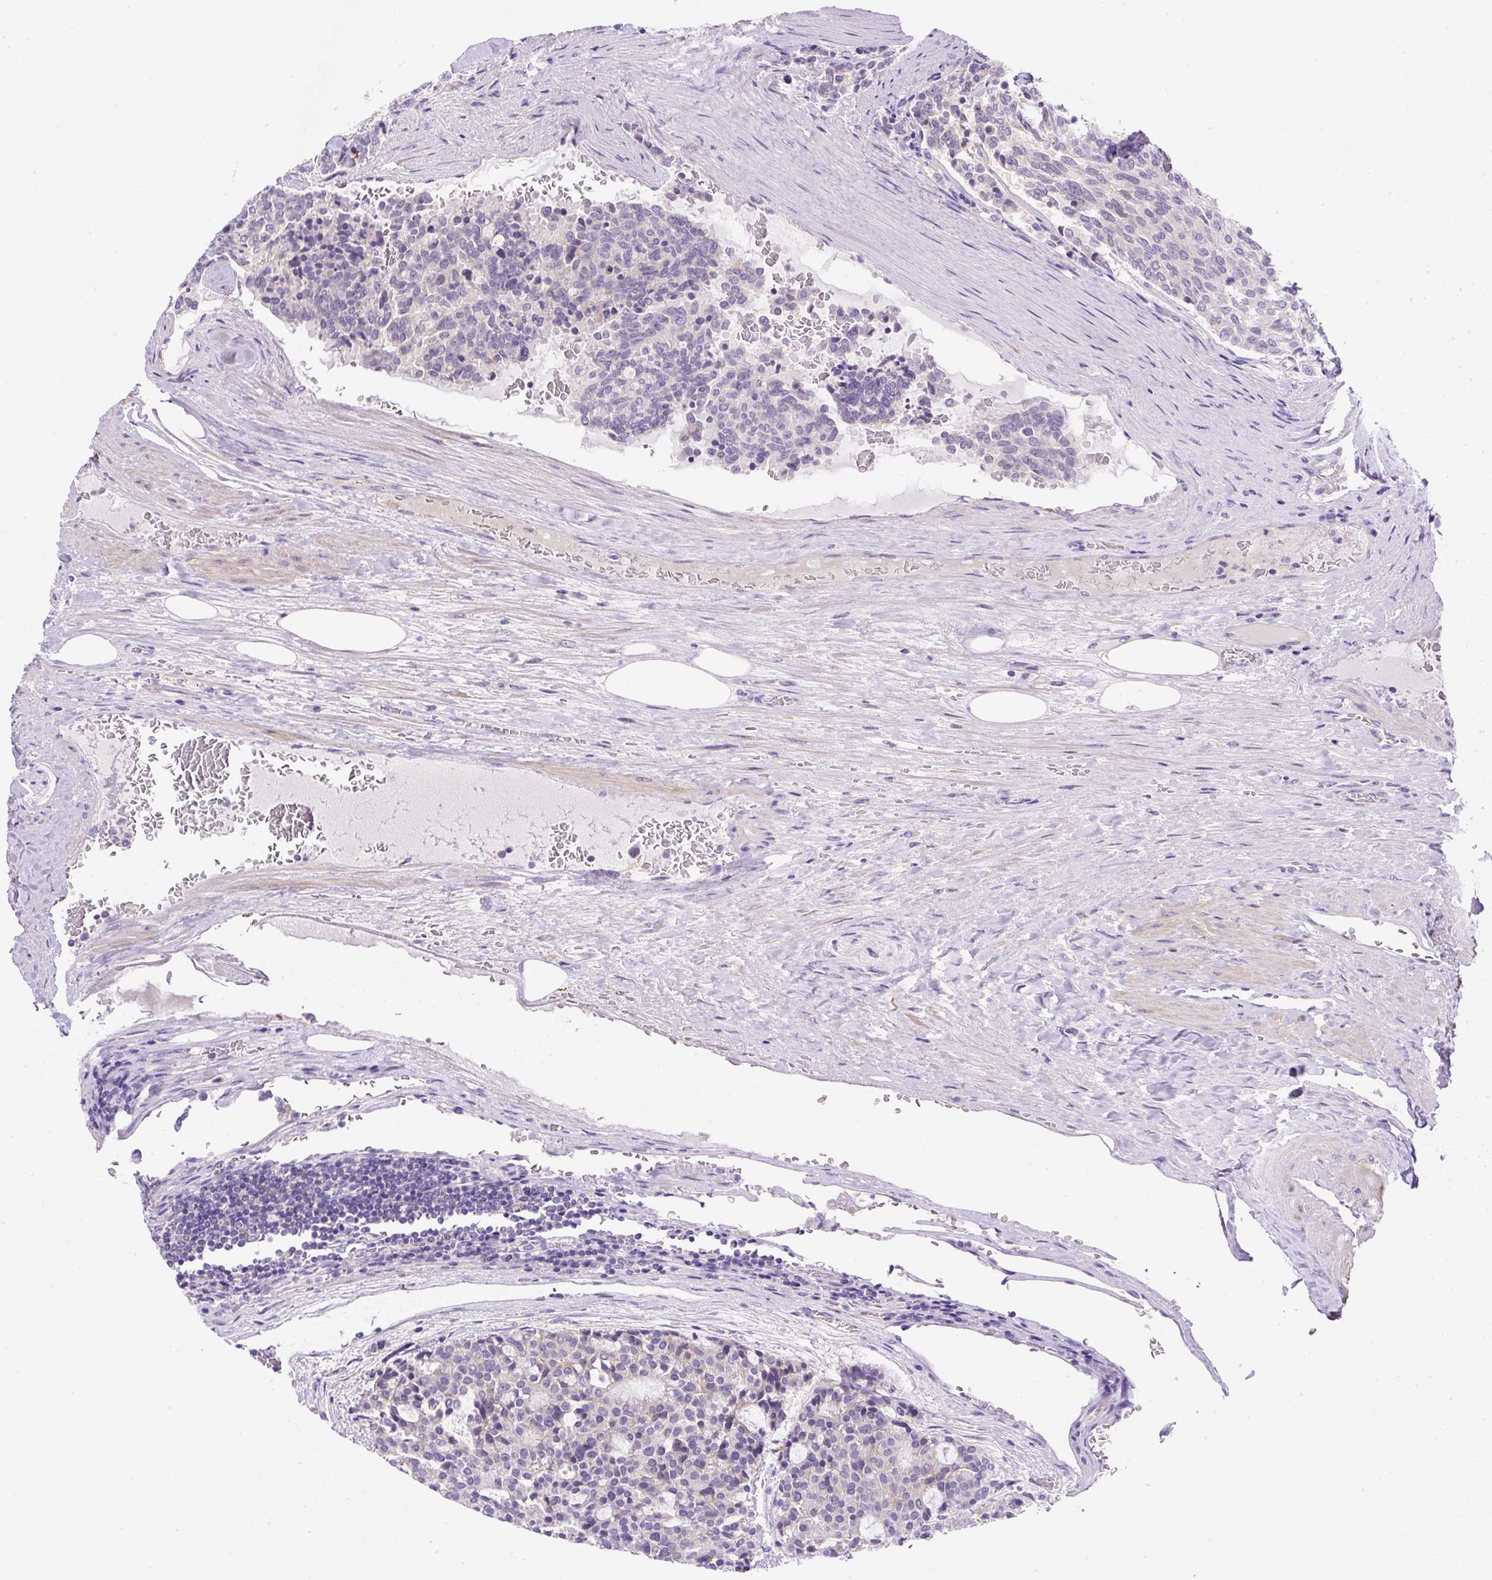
{"staining": {"intensity": "negative", "quantity": "none", "location": "none"}, "tissue": "carcinoid", "cell_type": "Tumor cells", "image_type": "cancer", "snomed": [{"axis": "morphology", "description": "Carcinoid, malignant, NOS"}, {"axis": "topography", "description": "Pancreas"}], "caption": "This is an immunohistochemistry micrograph of human carcinoid. There is no positivity in tumor cells.", "gene": "NPTN", "patient": {"sex": "female", "age": 54}}